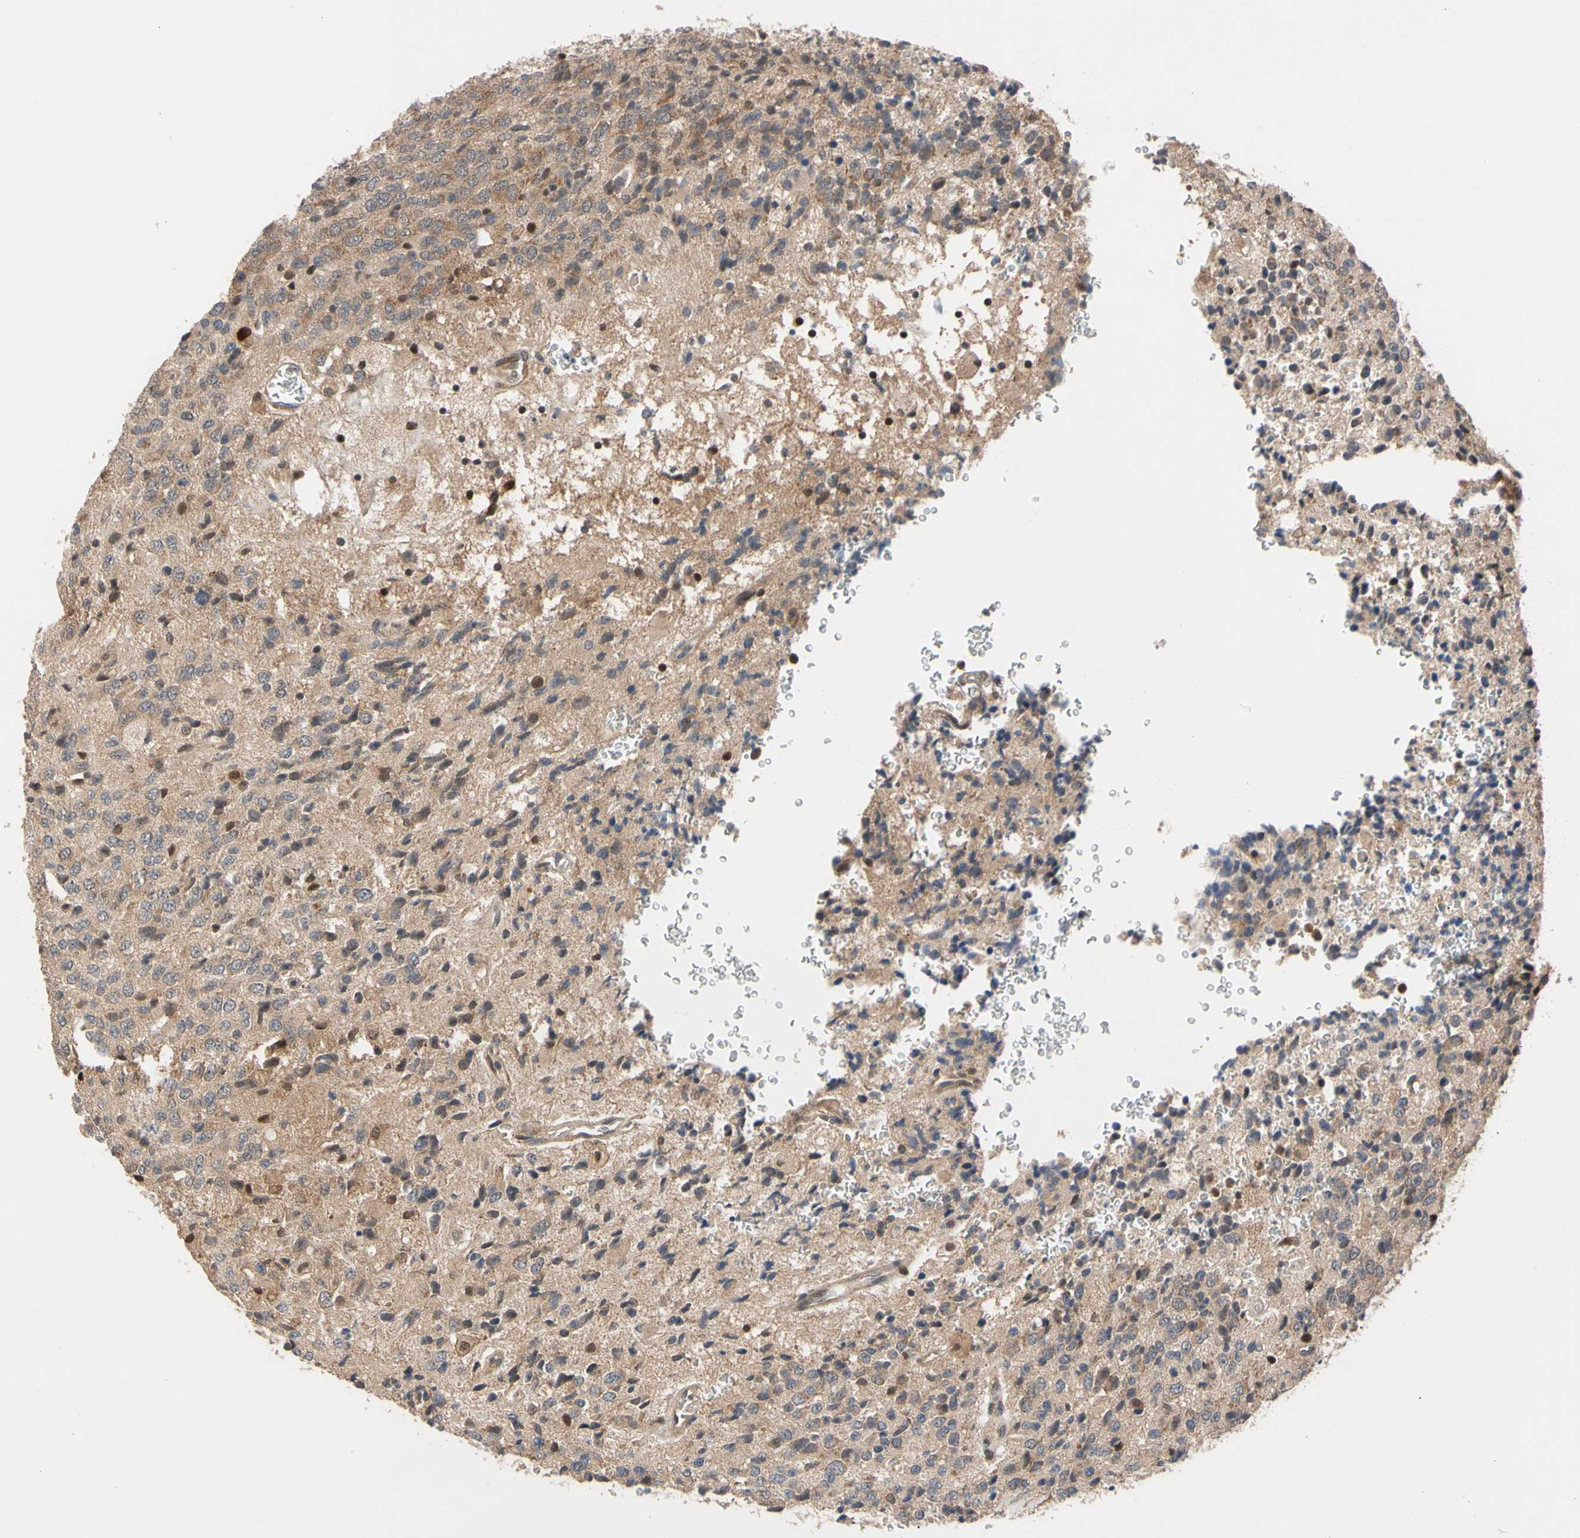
{"staining": {"intensity": "moderate", "quantity": "<25%", "location": "nuclear"}, "tissue": "glioma", "cell_type": "Tumor cells", "image_type": "cancer", "snomed": [{"axis": "morphology", "description": "Glioma, malignant, High grade"}, {"axis": "topography", "description": "pancreas cauda"}], "caption": "The histopathology image displays immunohistochemical staining of high-grade glioma (malignant). There is moderate nuclear positivity is identified in approximately <25% of tumor cells. (Brightfield microscopy of DAB IHC at high magnification).", "gene": "CYTIP", "patient": {"sex": "male", "age": 60}}